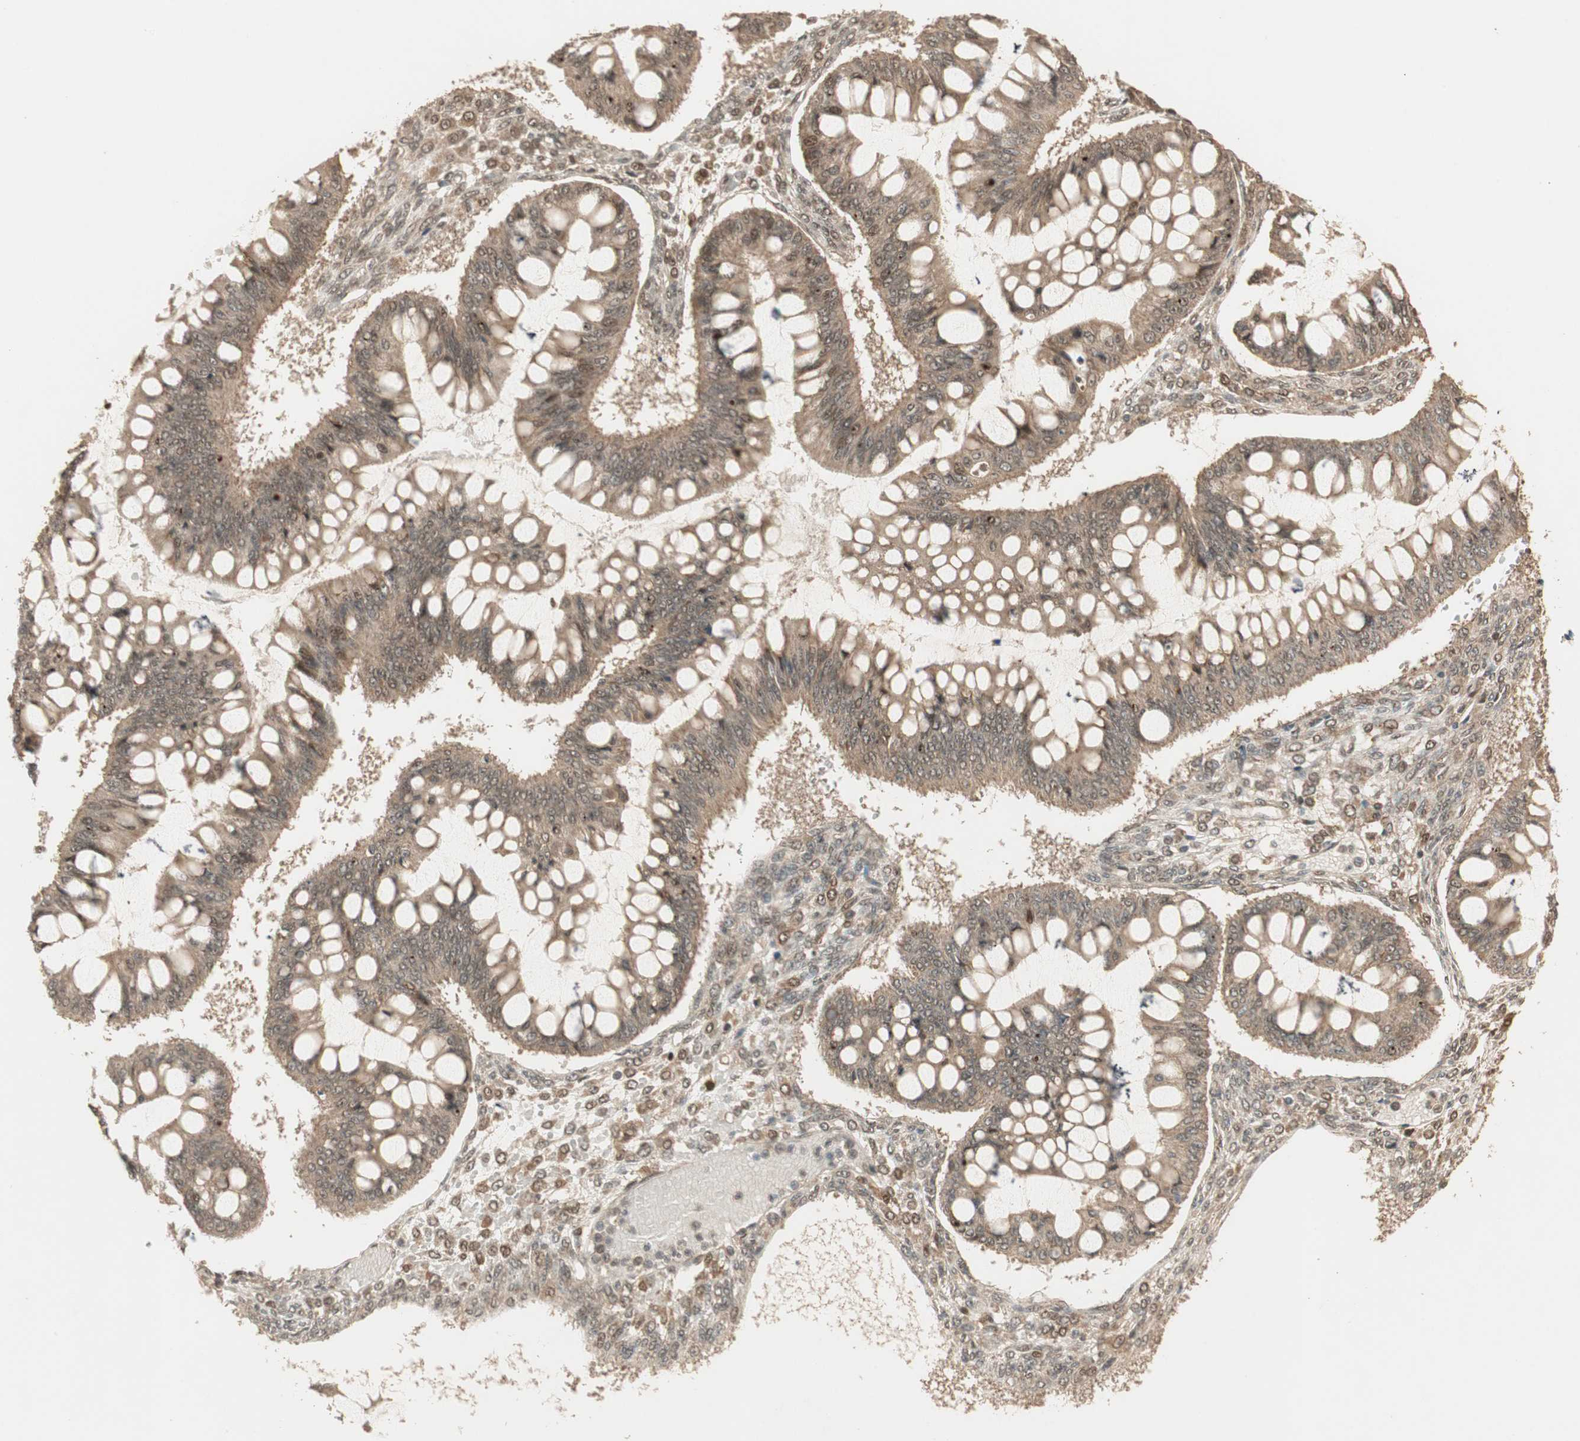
{"staining": {"intensity": "moderate", "quantity": ">75%", "location": "cytoplasmic/membranous,nuclear"}, "tissue": "ovarian cancer", "cell_type": "Tumor cells", "image_type": "cancer", "snomed": [{"axis": "morphology", "description": "Cystadenocarcinoma, mucinous, NOS"}, {"axis": "topography", "description": "Ovary"}], "caption": "A high-resolution photomicrograph shows immunohistochemistry staining of ovarian mucinous cystadenocarcinoma, which exhibits moderate cytoplasmic/membranous and nuclear positivity in about >75% of tumor cells.", "gene": "ZSCAN31", "patient": {"sex": "female", "age": 73}}